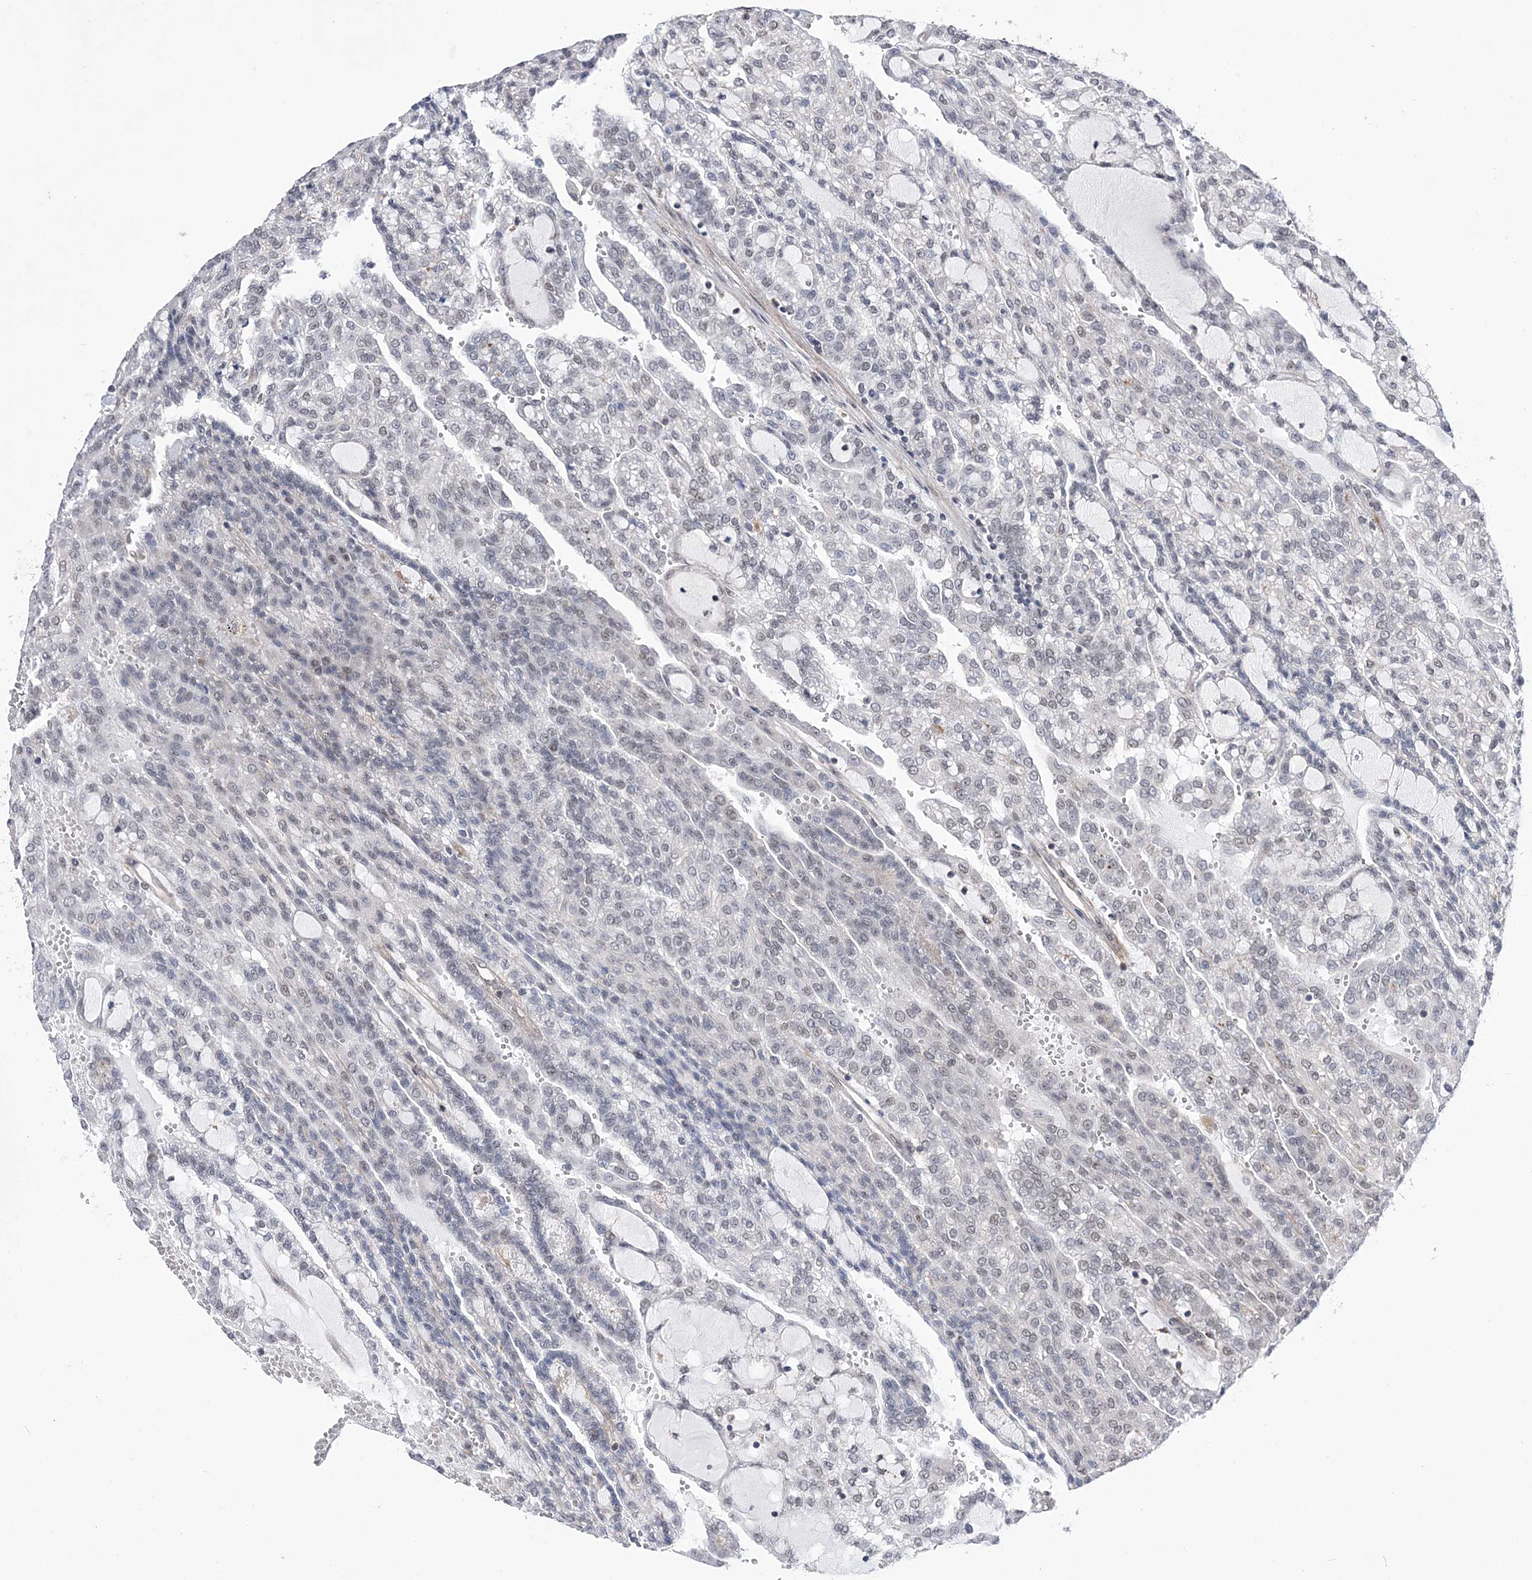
{"staining": {"intensity": "negative", "quantity": "none", "location": "none"}, "tissue": "renal cancer", "cell_type": "Tumor cells", "image_type": "cancer", "snomed": [{"axis": "morphology", "description": "Adenocarcinoma, NOS"}, {"axis": "topography", "description": "Kidney"}], "caption": "The micrograph demonstrates no staining of tumor cells in renal cancer.", "gene": "BOD1L1", "patient": {"sex": "male", "age": 63}}